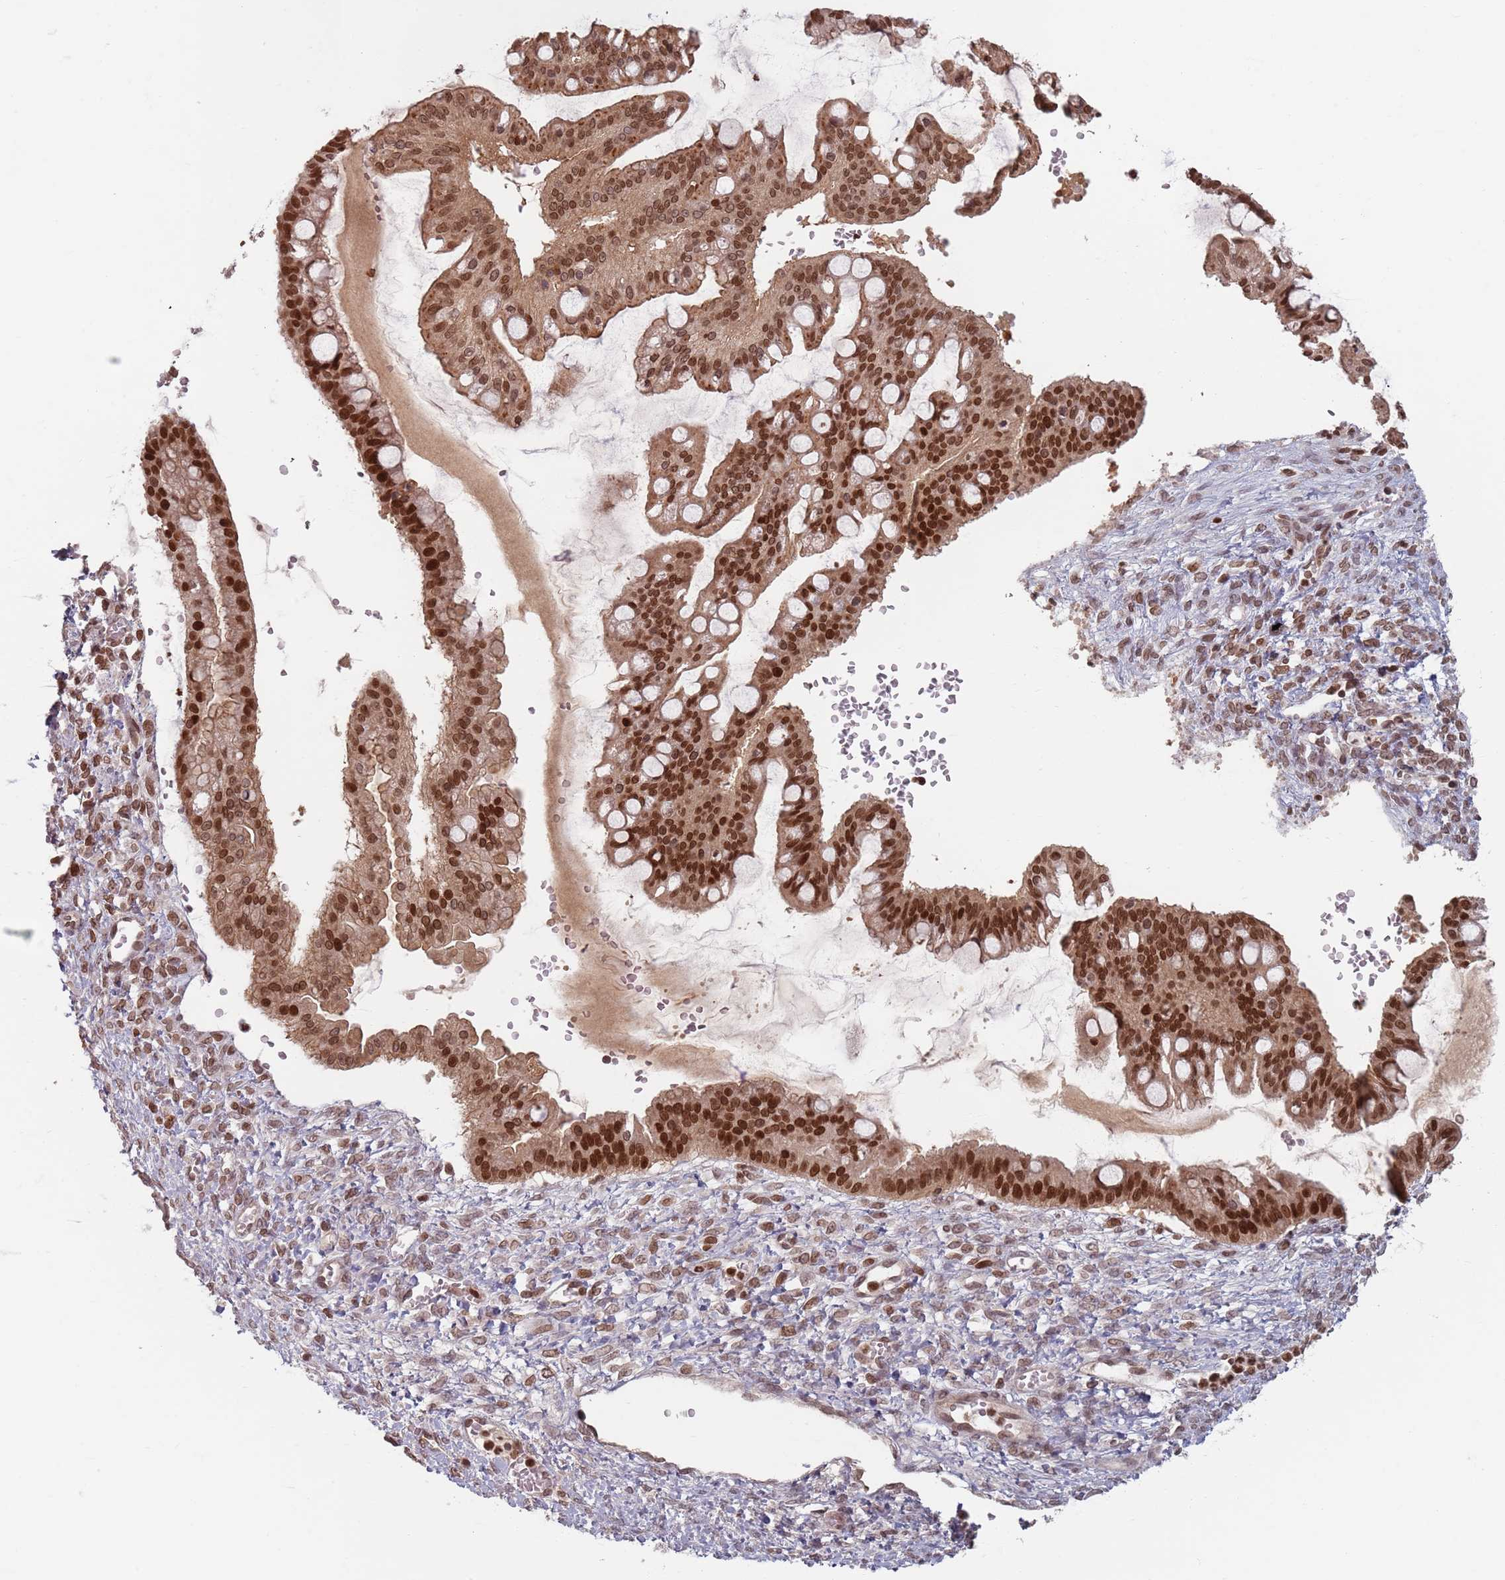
{"staining": {"intensity": "strong", "quantity": ">75%", "location": "cytoplasmic/membranous,nuclear"}, "tissue": "ovarian cancer", "cell_type": "Tumor cells", "image_type": "cancer", "snomed": [{"axis": "morphology", "description": "Cystadenocarcinoma, mucinous, NOS"}, {"axis": "topography", "description": "Ovary"}], "caption": "Immunohistochemistry photomicrograph of neoplastic tissue: ovarian cancer stained using immunohistochemistry (IHC) displays high levels of strong protein expression localized specifically in the cytoplasmic/membranous and nuclear of tumor cells, appearing as a cytoplasmic/membranous and nuclear brown color.", "gene": "NUP50", "patient": {"sex": "female", "age": 73}}